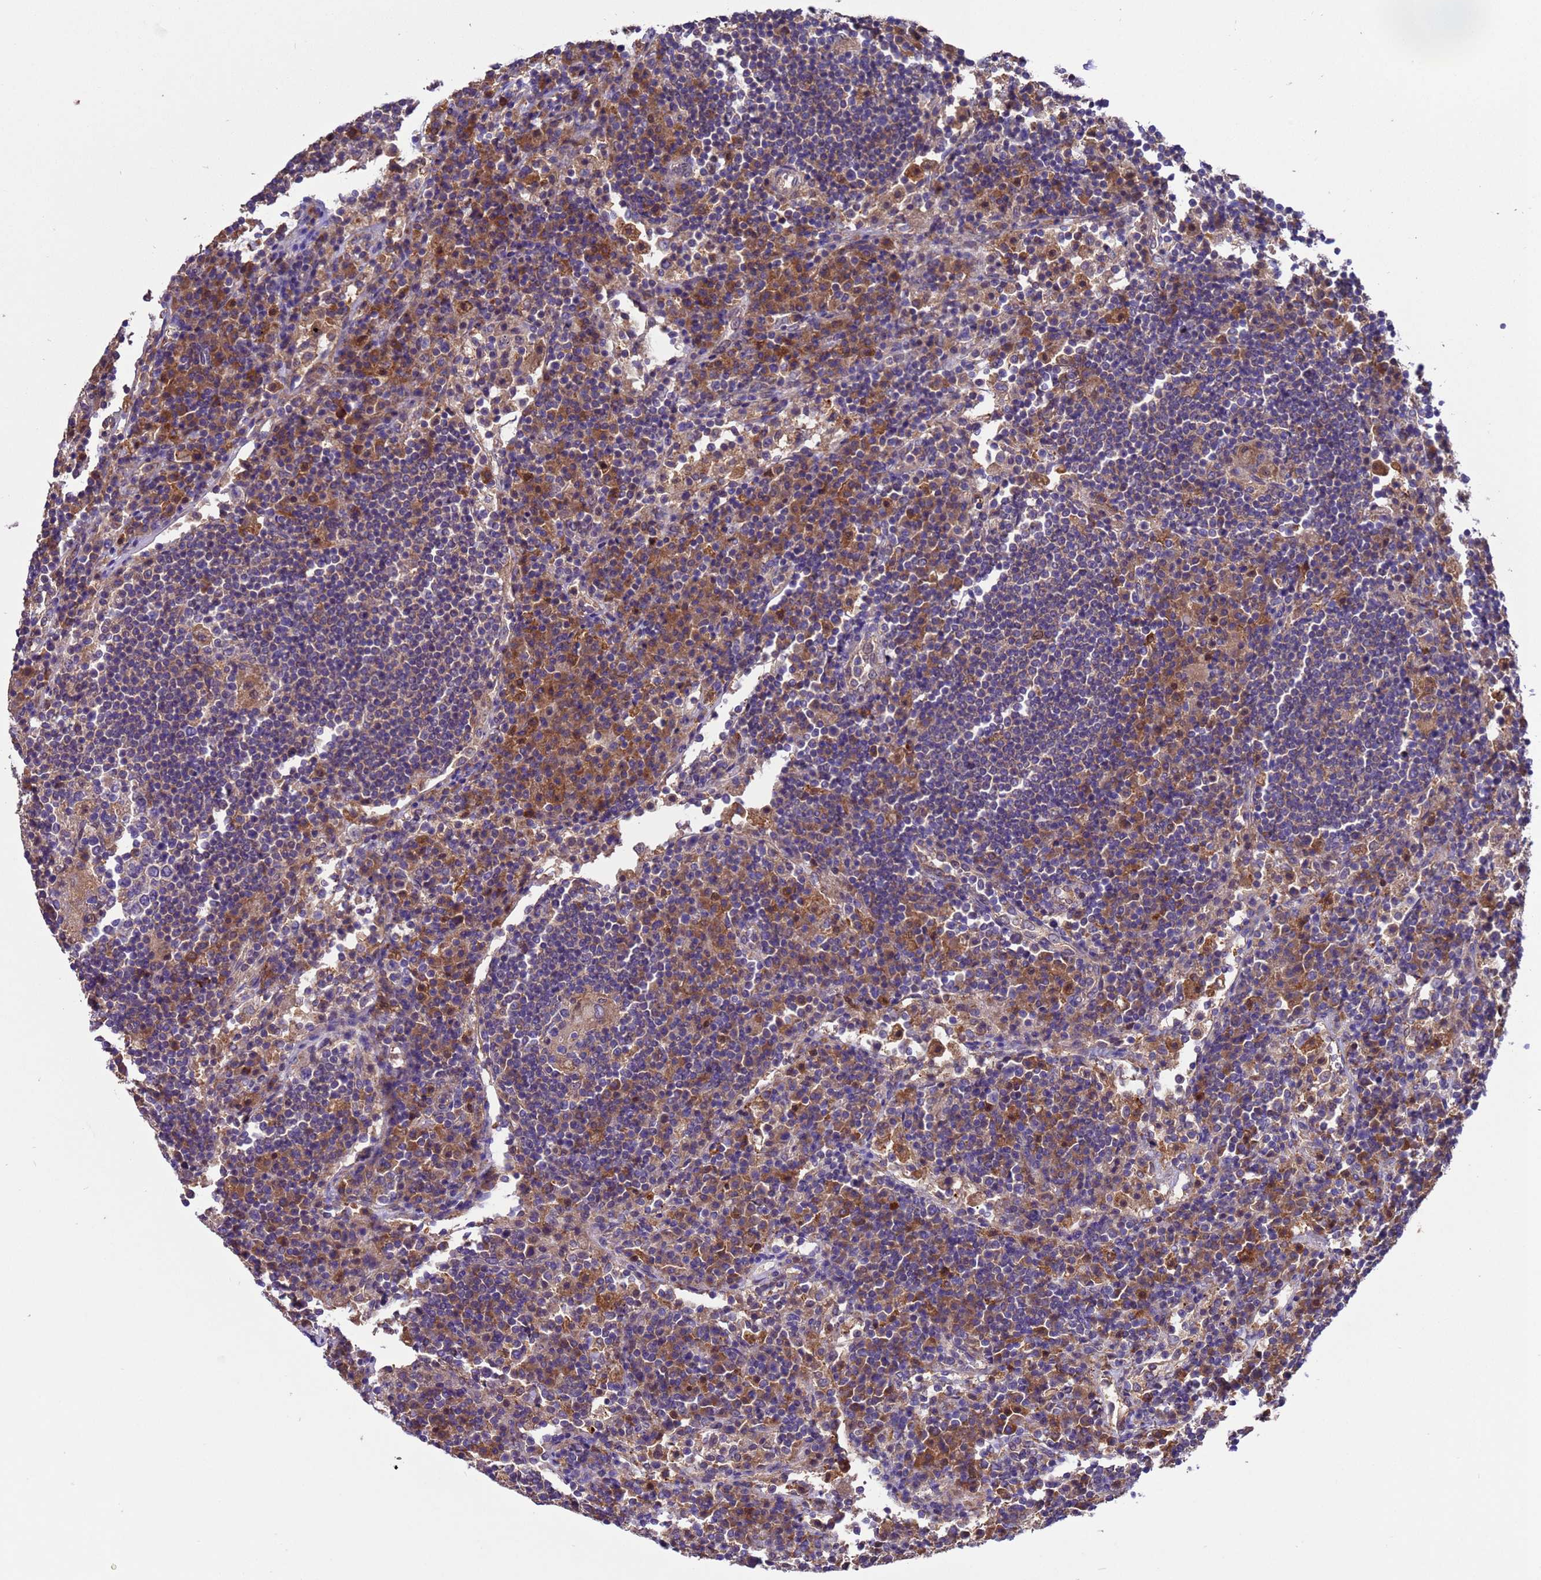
{"staining": {"intensity": "negative", "quantity": "none", "location": "none"}, "tissue": "lymph node", "cell_type": "Germinal center cells", "image_type": "normal", "snomed": [{"axis": "morphology", "description": "Normal tissue, NOS"}, {"axis": "topography", "description": "Lymph node"}], "caption": "A micrograph of lymph node stained for a protein exhibits no brown staining in germinal center cells. Brightfield microscopy of IHC stained with DAB (3,3'-diaminobenzidine) (brown) and hematoxylin (blue), captured at high magnification.", "gene": "ARHGAP12", "patient": {"sex": "female", "age": 53}}